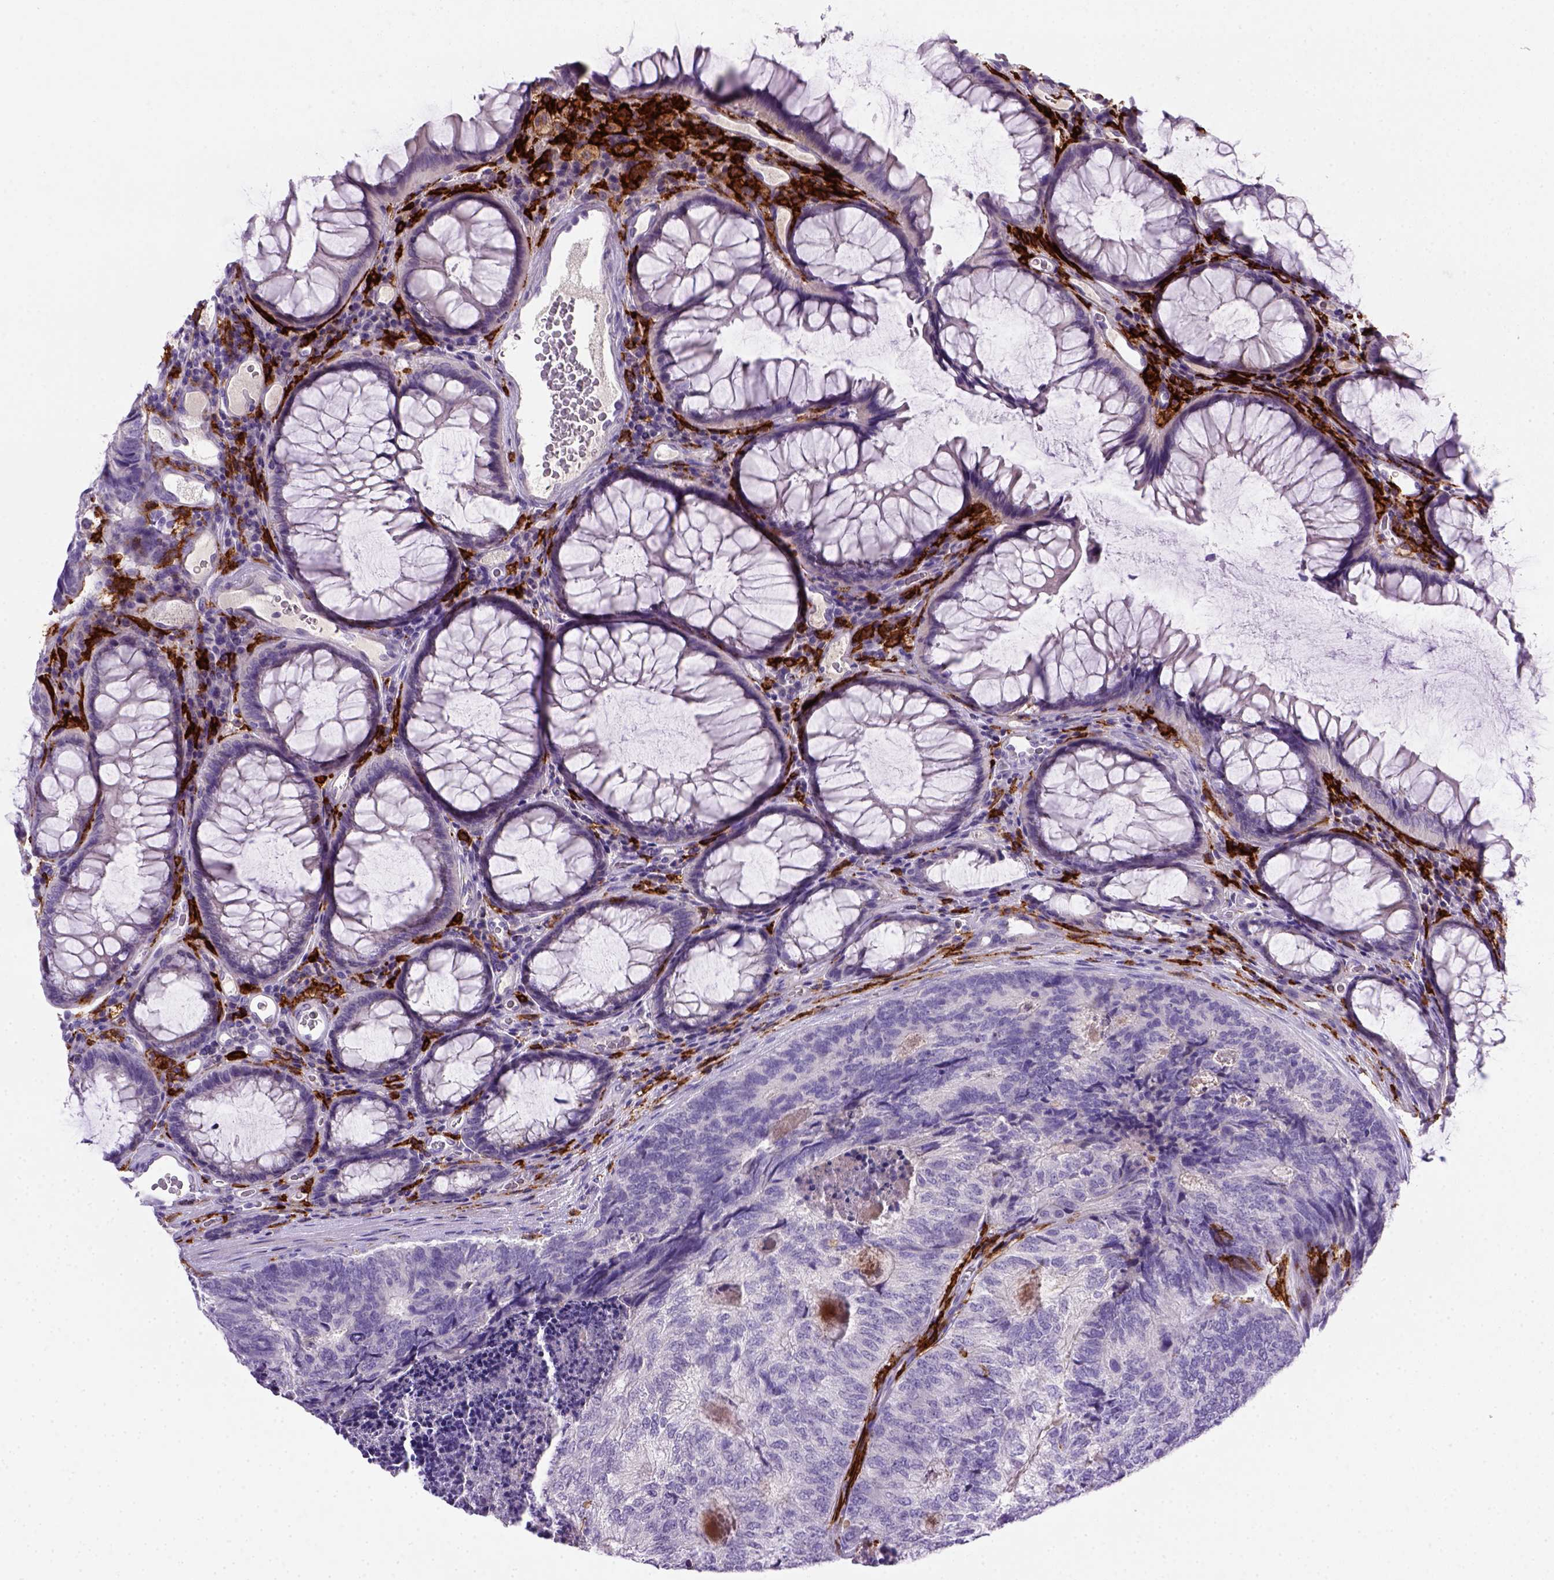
{"staining": {"intensity": "negative", "quantity": "none", "location": "none"}, "tissue": "colorectal cancer", "cell_type": "Tumor cells", "image_type": "cancer", "snomed": [{"axis": "morphology", "description": "Adenocarcinoma, NOS"}, {"axis": "topography", "description": "Colon"}], "caption": "Immunohistochemistry photomicrograph of colorectal cancer stained for a protein (brown), which shows no positivity in tumor cells.", "gene": "CD14", "patient": {"sex": "female", "age": 67}}